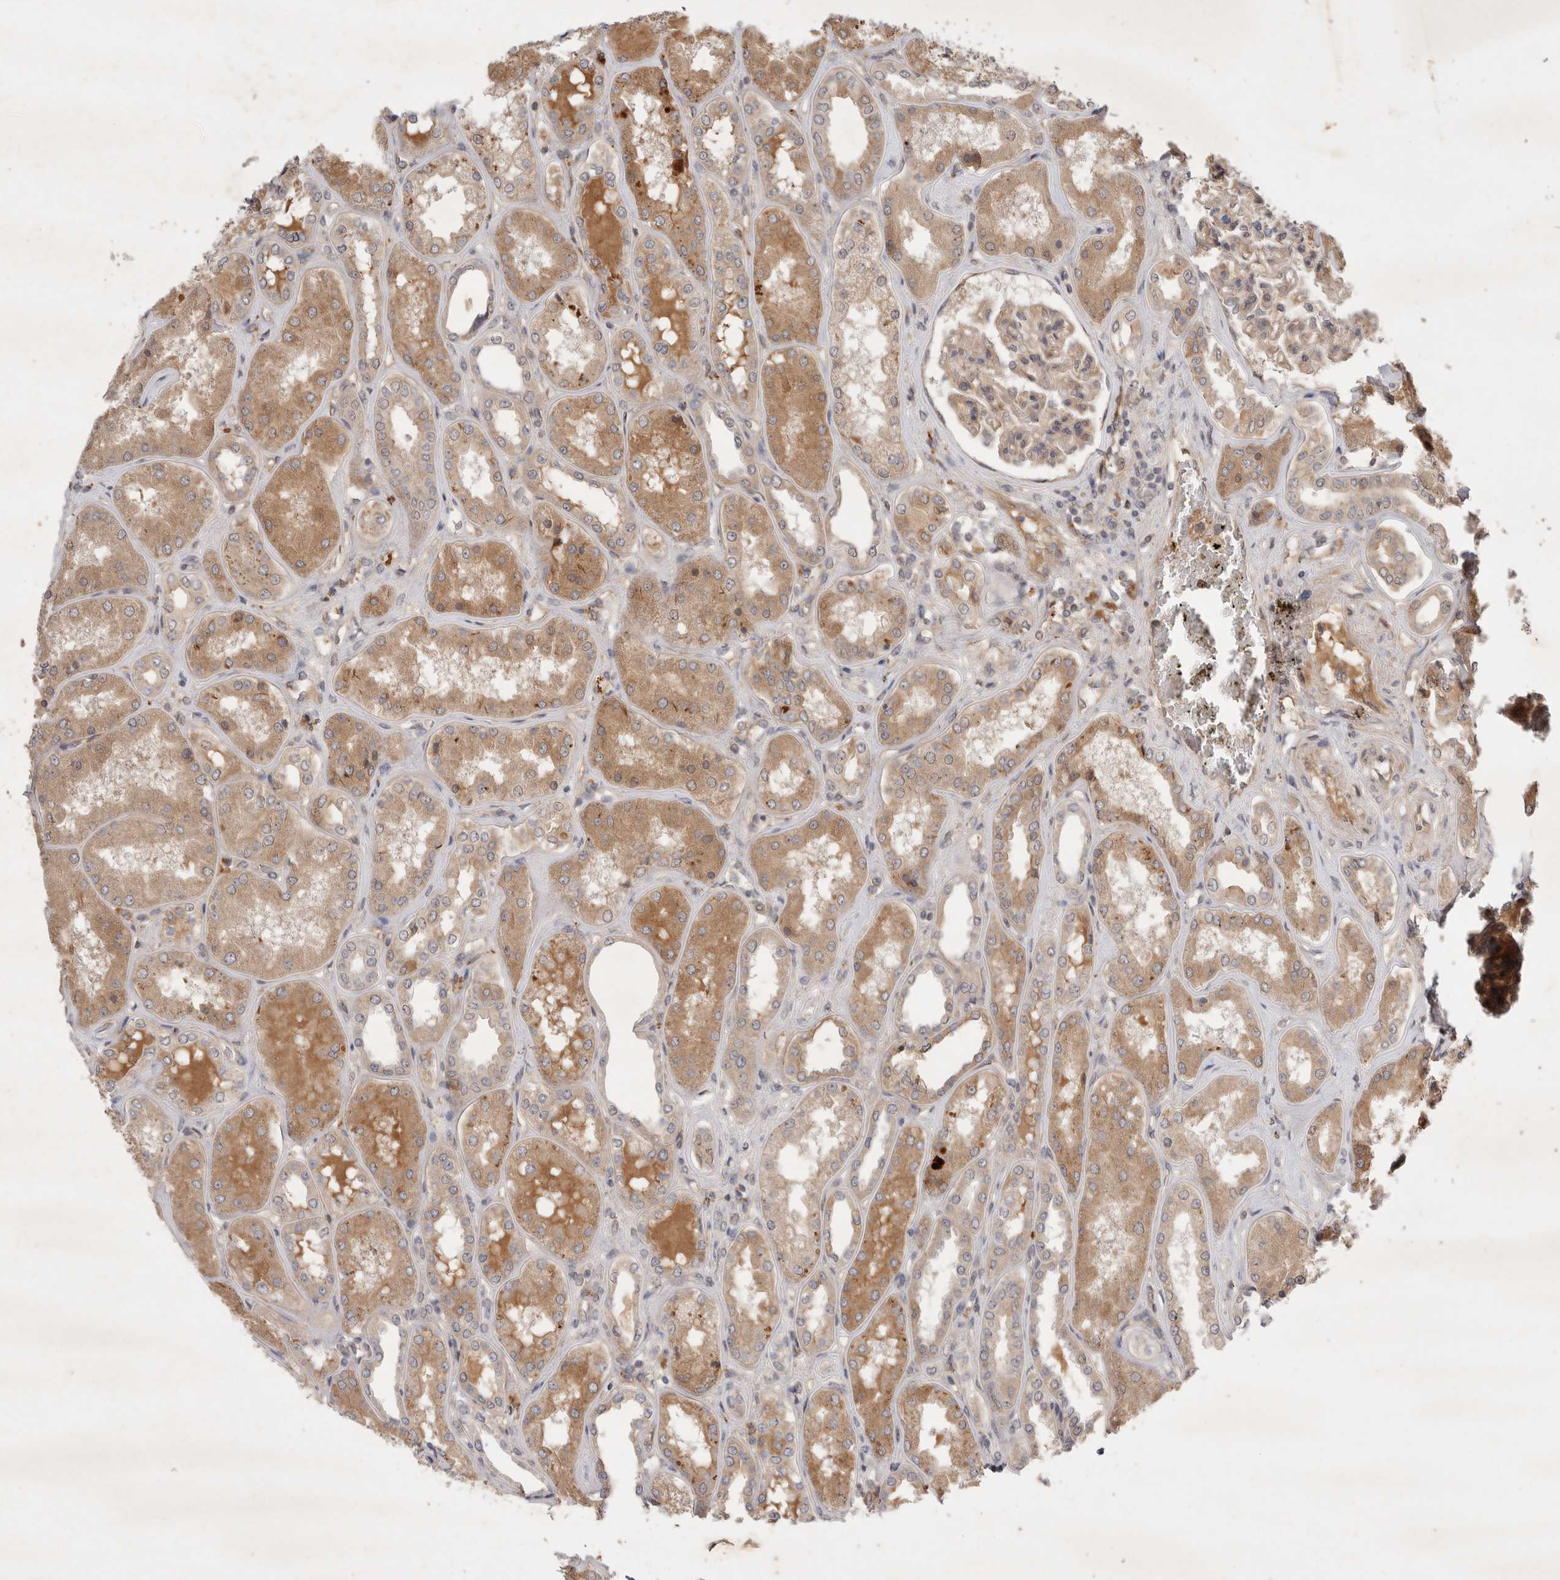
{"staining": {"intensity": "moderate", "quantity": ">75%", "location": "cytoplasmic/membranous"}, "tissue": "kidney", "cell_type": "Cells in glomeruli", "image_type": "normal", "snomed": [{"axis": "morphology", "description": "Normal tissue, NOS"}, {"axis": "topography", "description": "Kidney"}], "caption": "Normal kidney shows moderate cytoplasmic/membranous staining in about >75% of cells in glomeruli, visualized by immunohistochemistry.", "gene": "YES1", "patient": {"sex": "female", "age": 56}}